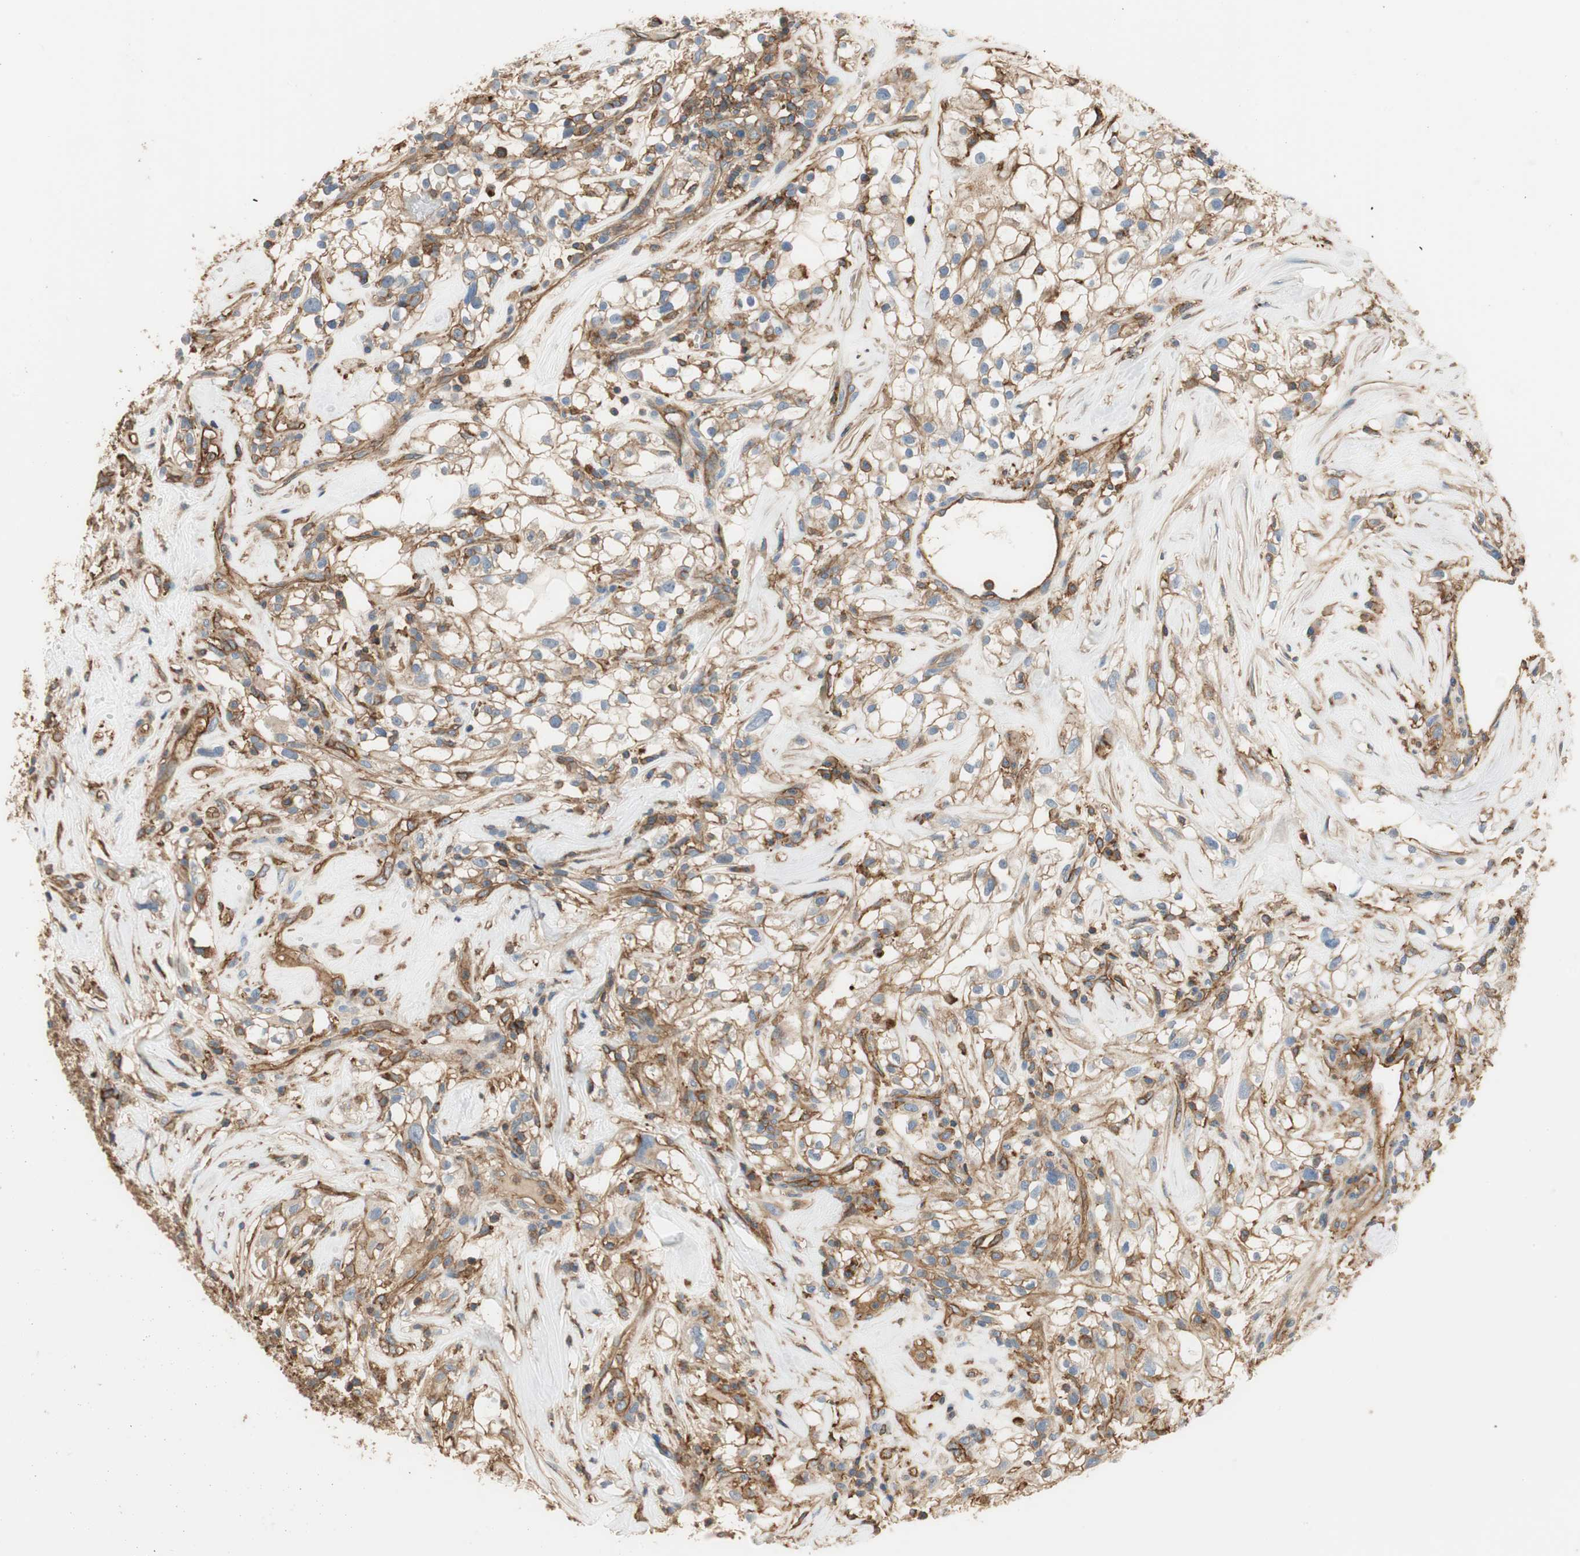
{"staining": {"intensity": "weak", "quantity": "<25%", "location": "cytoplasmic/membranous"}, "tissue": "renal cancer", "cell_type": "Tumor cells", "image_type": "cancer", "snomed": [{"axis": "morphology", "description": "Adenocarcinoma, NOS"}, {"axis": "topography", "description": "Kidney"}], "caption": "Tumor cells are negative for protein expression in human renal adenocarcinoma.", "gene": "IL1RL1", "patient": {"sex": "female", "age": 60}}